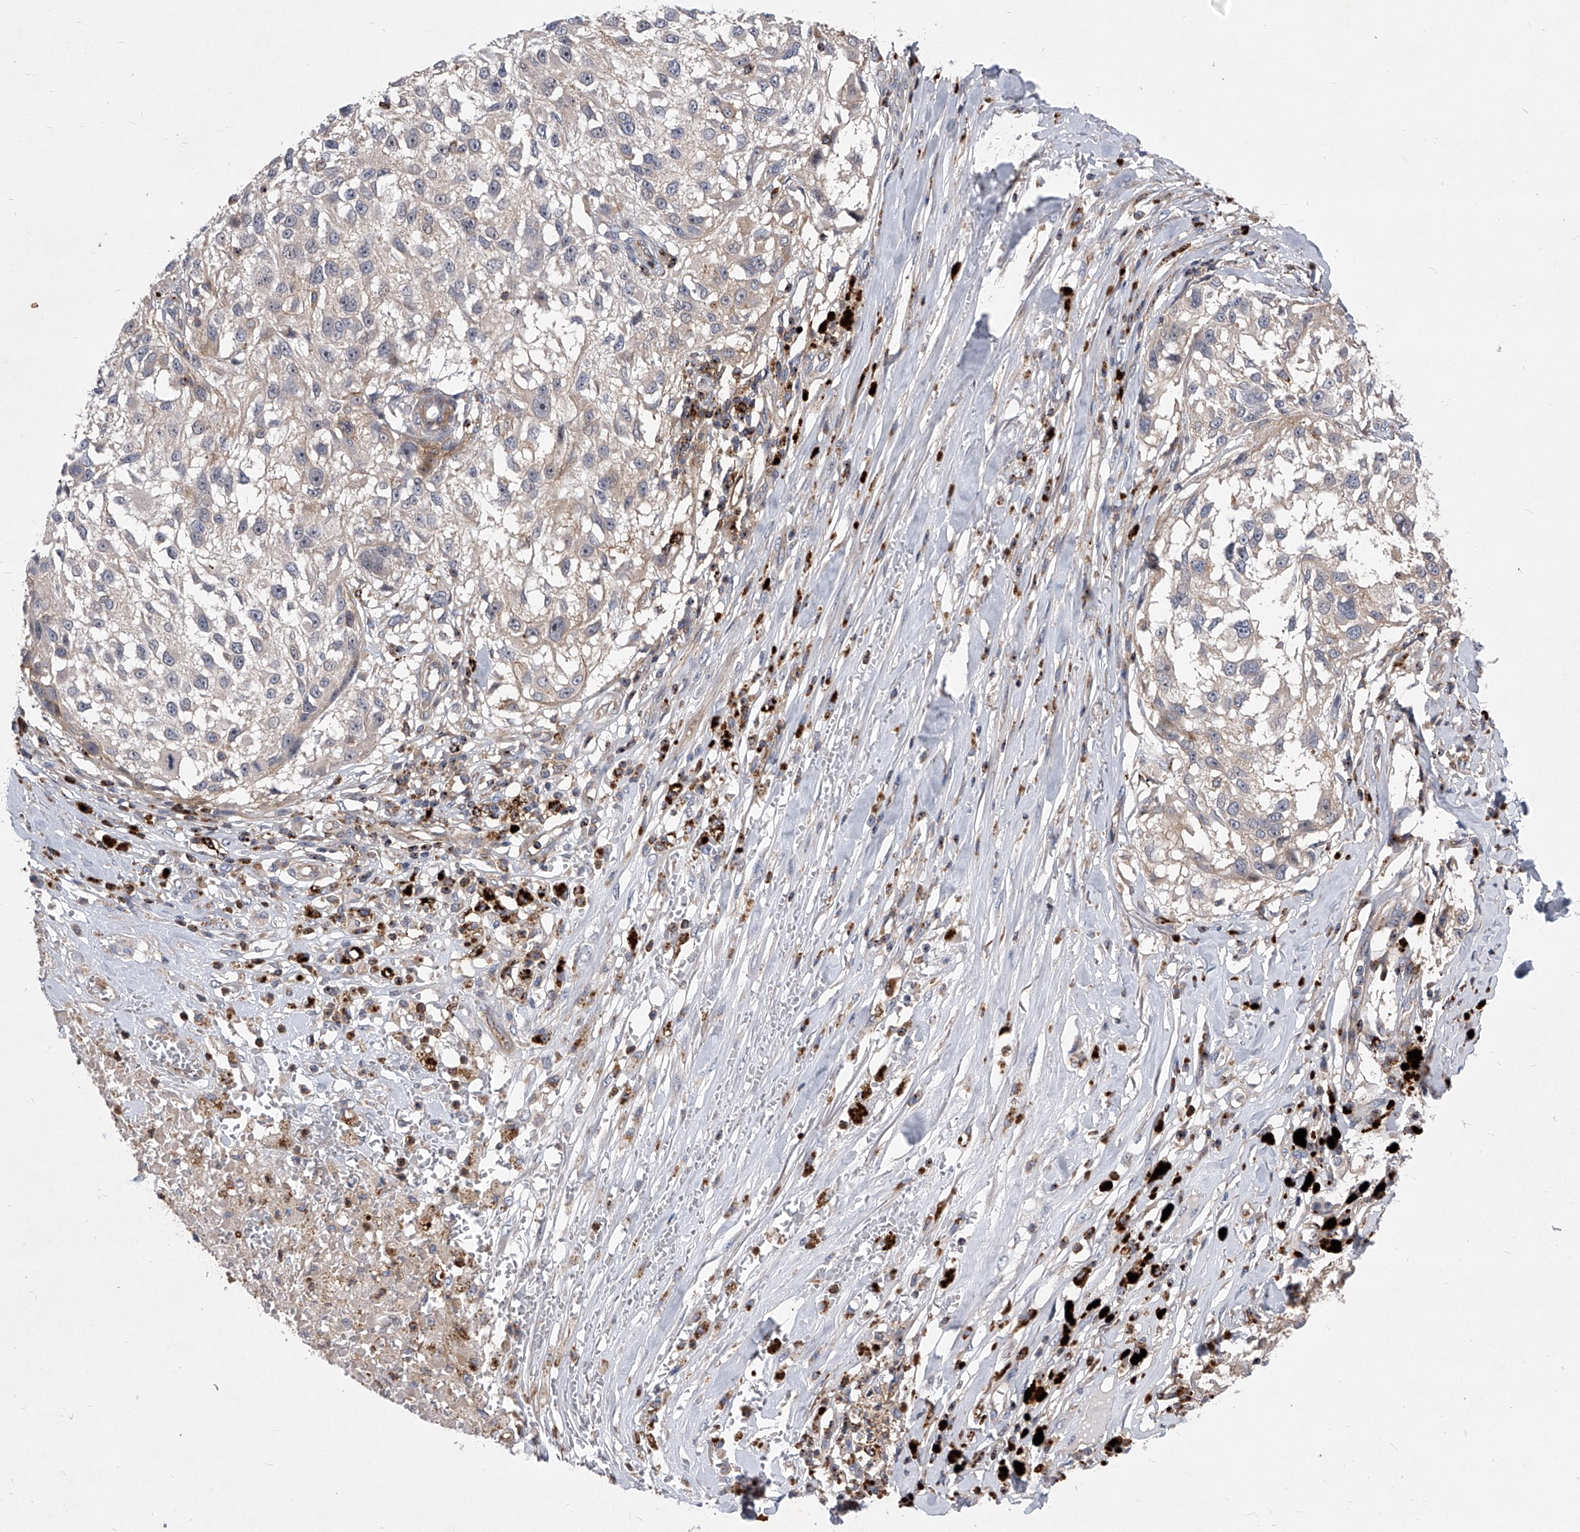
{"staining": {"intensity": "negative", "quantity": "none", "location": "none"}, "tissue": "melanoma", "cell_type": "Tumor cells", "image_type": "cancer", "snomed": [{"axis": "morphology", "description": "Necrosis, NOS"}, {"axis": "morphology", "description": "Malignant melanoma, NOS"}, {"axis": "topography", "description": "Skin"}], "caption": "DAB (3,3'-diaminobenzidine) immunohistochemical staining of human malignant melanoma demonstrates no significant staining in tumor cells. (Brightfield microscopy of DAB immunohistochemistry at high magnification).", "gene": "MINDY4", "patient": {"sex": "female", "age": 87}}